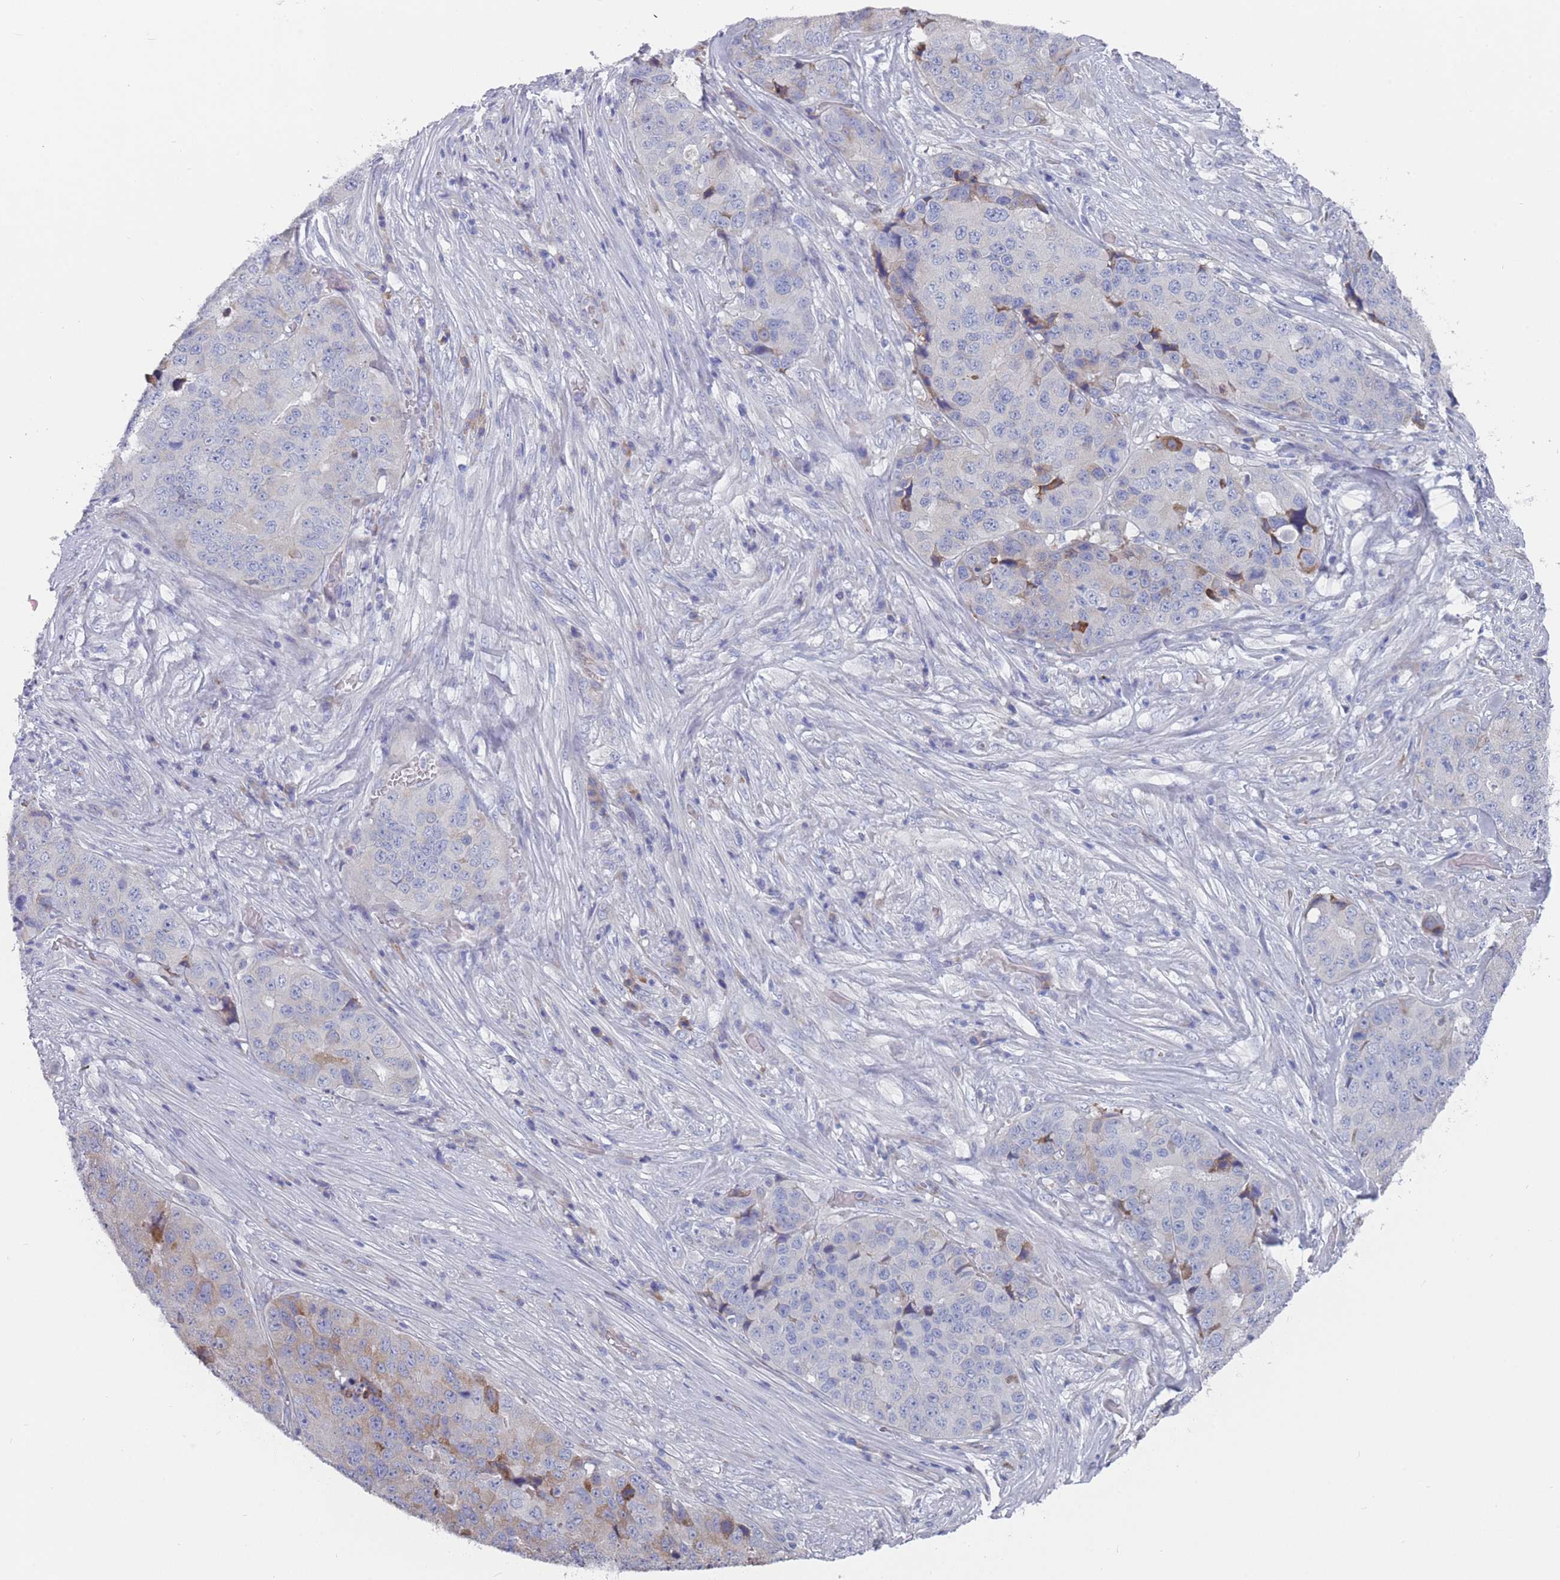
{"staining": {"intensity": "weak", "quantity": "<25%", "location": "cytoplasmic/membranous"}, "tissue": "stomach cancer", "cell_type": "Tumor cells", "image_type": "cancer", "snomed": [{"axis": "morphology", "description": "Adenocarcinoma, NOS"}, {"axis": "topography", "description": "Stomach"}], "caption": "Immunohistochemical staining of stomach adenocarcinoma reveals no significant positivity in tumor cells.", "gene": "ST8SIA5", "patient": {"sex": "male", "age": 71}}